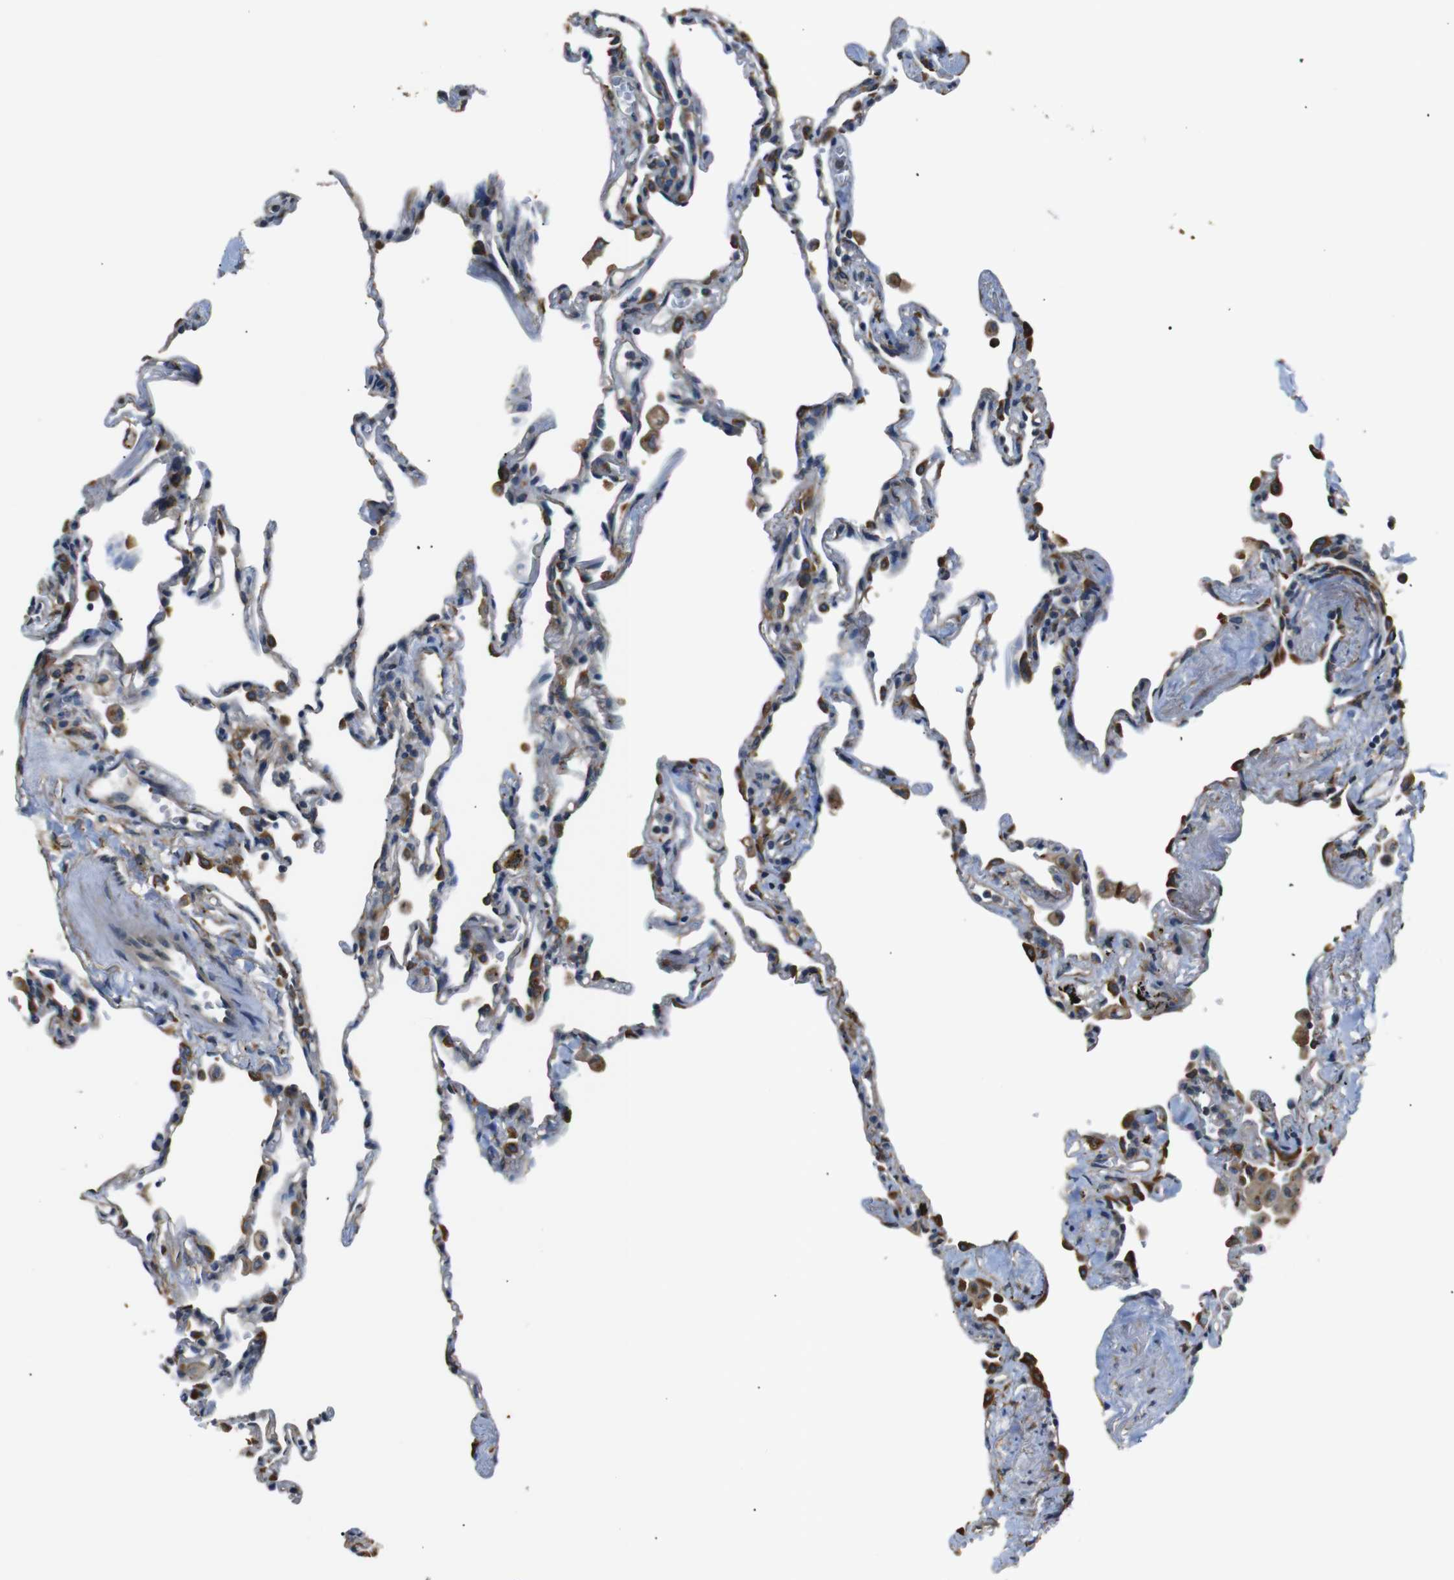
{"staining": {"intensity": "moderate", "quantity": "25%-75%", "location": "cytoplasmic/membranous"}, "tissue": "lung", "cell_type": "Alveolar cells", "image_type": "normal", "snomed": [{"axis": "morphology", "description": "Normal tissue, NOS"}, {"axis": "topography", "description": "Lung"}], "caption": "Normal lung was stained to show a protein in brown. There is medium levels of moderate cytoplasmic/membranous expression in about 25%-75% of alveolar cells. (DAB (3,3'-diaminobenzidine) = brown stain, brightfield microscopy at high magnification).", "gene": "TMED2", "patient": {"sex": "male", "age": 59}}